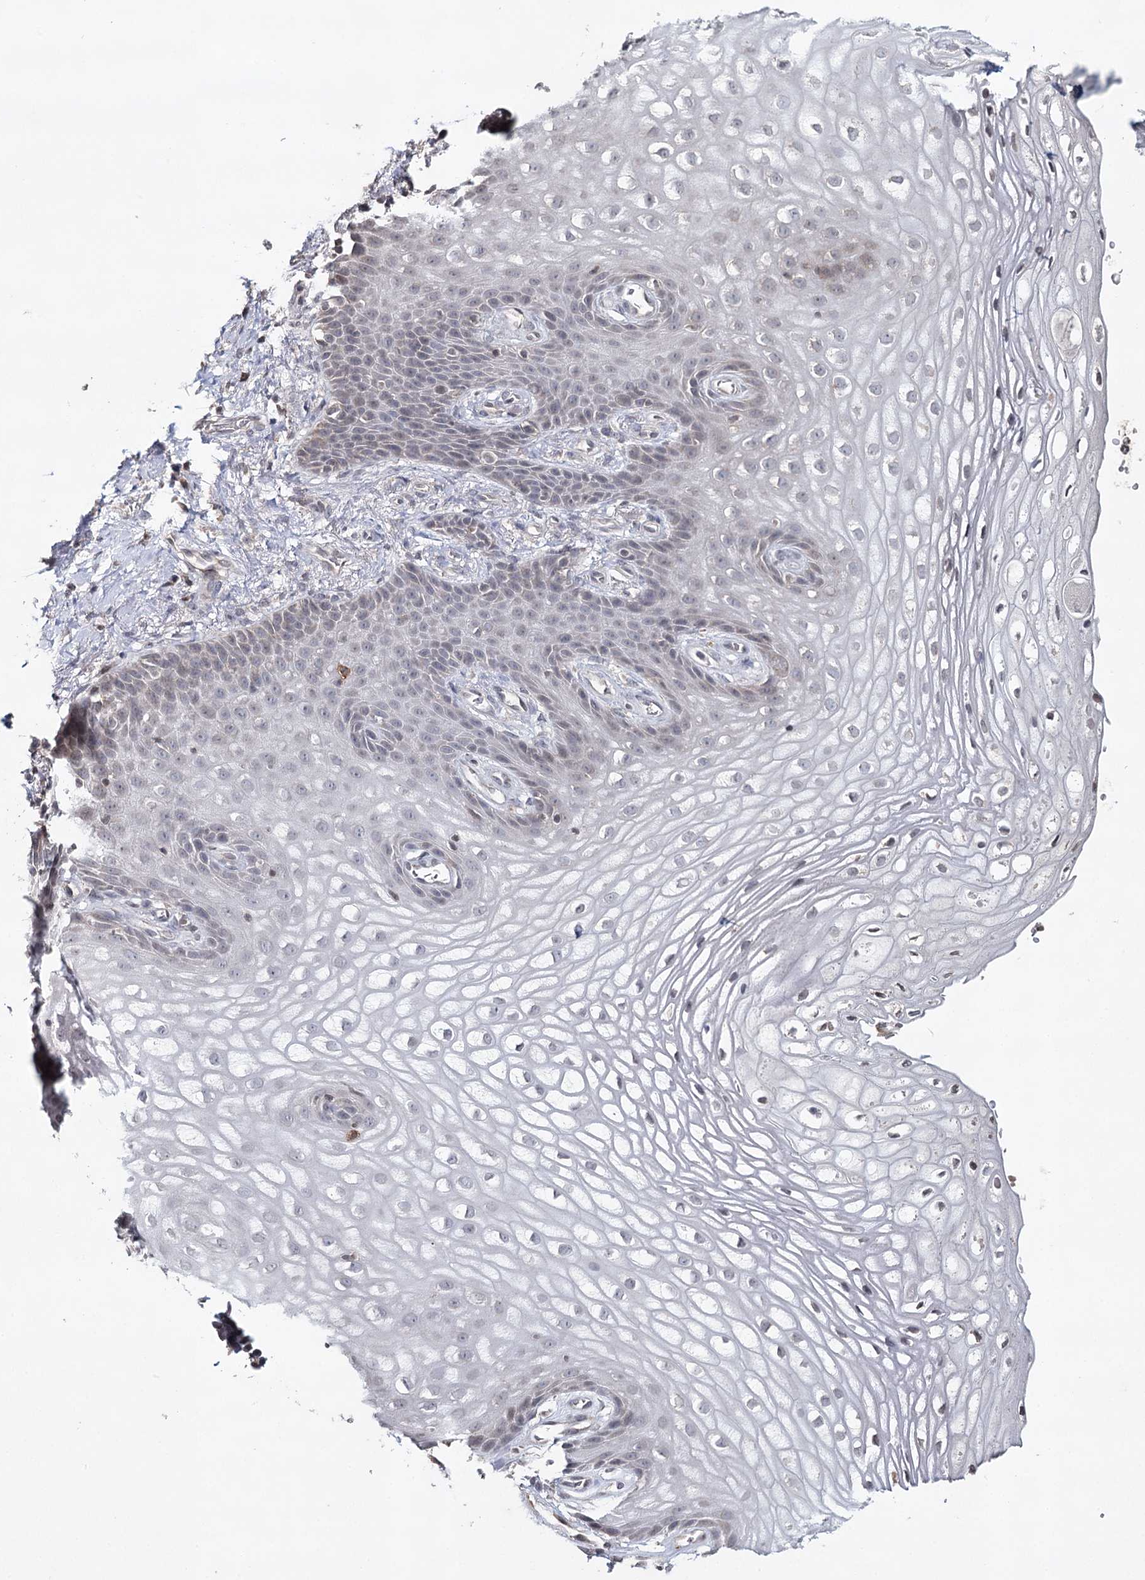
{"staining": {"intensity": "negative", "quantity": "none", "location": "none"}, "tissue": "vagina", "cell_type": "Squamous epithelial cells", "image_type": "normal", "snomed": [{"axis": "morphology", "description": "Normal tissue, NOS"}, {"axis": "topography", "description": "Vagina"}], "caption": "High power microscopy histopathology image of an immunohistochemistry image of benign vagina, revealing no significant positivity in squamous epithelial cells.", "gene": "ICOS", "patient": {"sex": "female", "age": 60}}